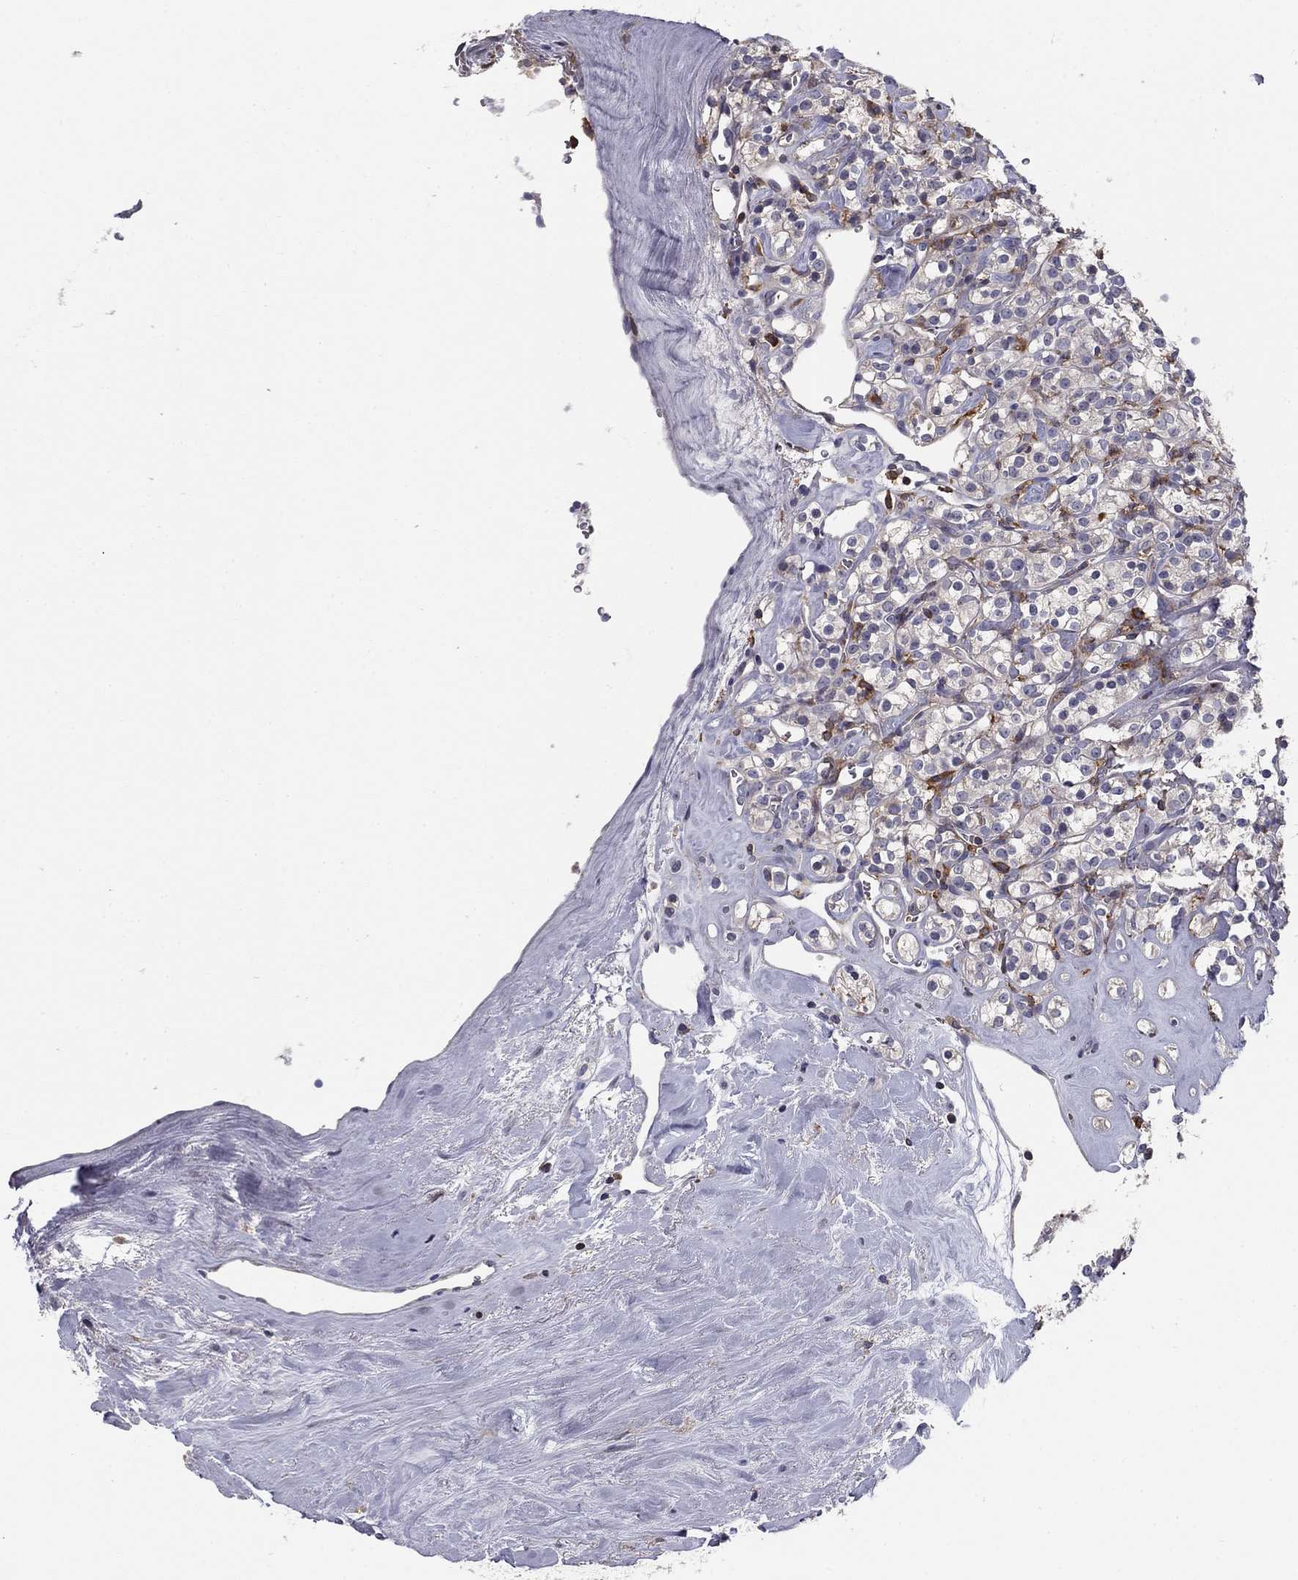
{"staining": {"intensity": "negative", "quantity": "none", "location": "none"}, "tissue": "renal cancer", "cell_type": "Tumor cells", "image_type": "cancer", "snomed": [{"axis": "morphology", "description": "Adenocarcinoma, NOS"}, {"axis": "topography", "description": "Kidney"}], "caption": "Immunohistochemistry (IHC) micrograph of human renal cancer (adenocarcinoma) stained for a protein (brown), which exhibits no expression in tumor cells.", "gene": "PLCB2", "patient": {"sex": "male", "age": 77}}